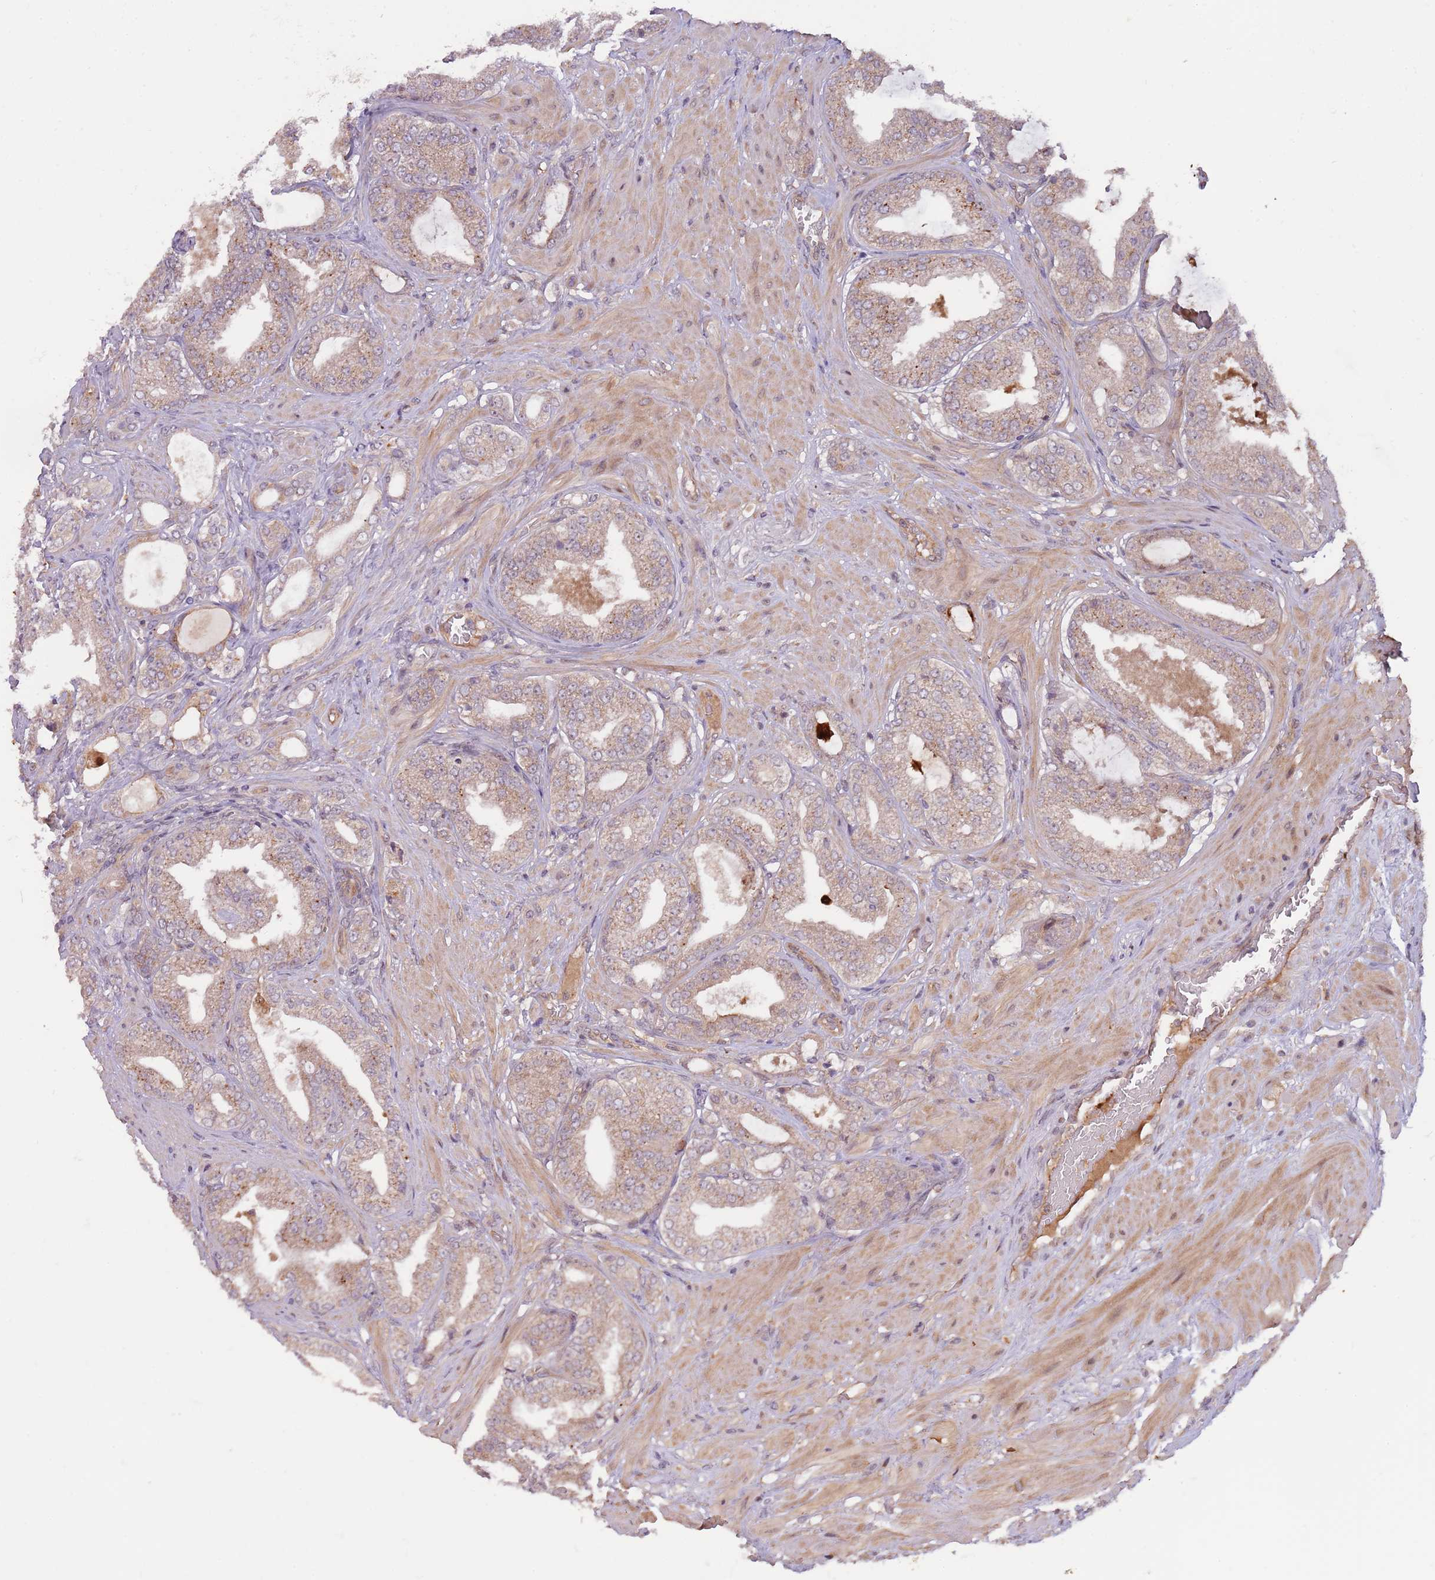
{"staining": {"intensity": "moderate", "quantity": "25%-75%", "location": "cytoplasmic/membranous"}, "tissue": "prostate cancer", "cell_type": "Tumor cells", "image_type": "cancer", "snomed": [{"axis": "morphology", "description": "Adenocarcinoma, Low grade"}, {"axis": "topography", "description": "Prostate"}], "caption": "A brown stain shows moderate cytoplasmic/membranous expression of a protein in prostate cancer tumor cells.", "gene": "PRR16", "patient": {"sex": "male", "age": 63}}